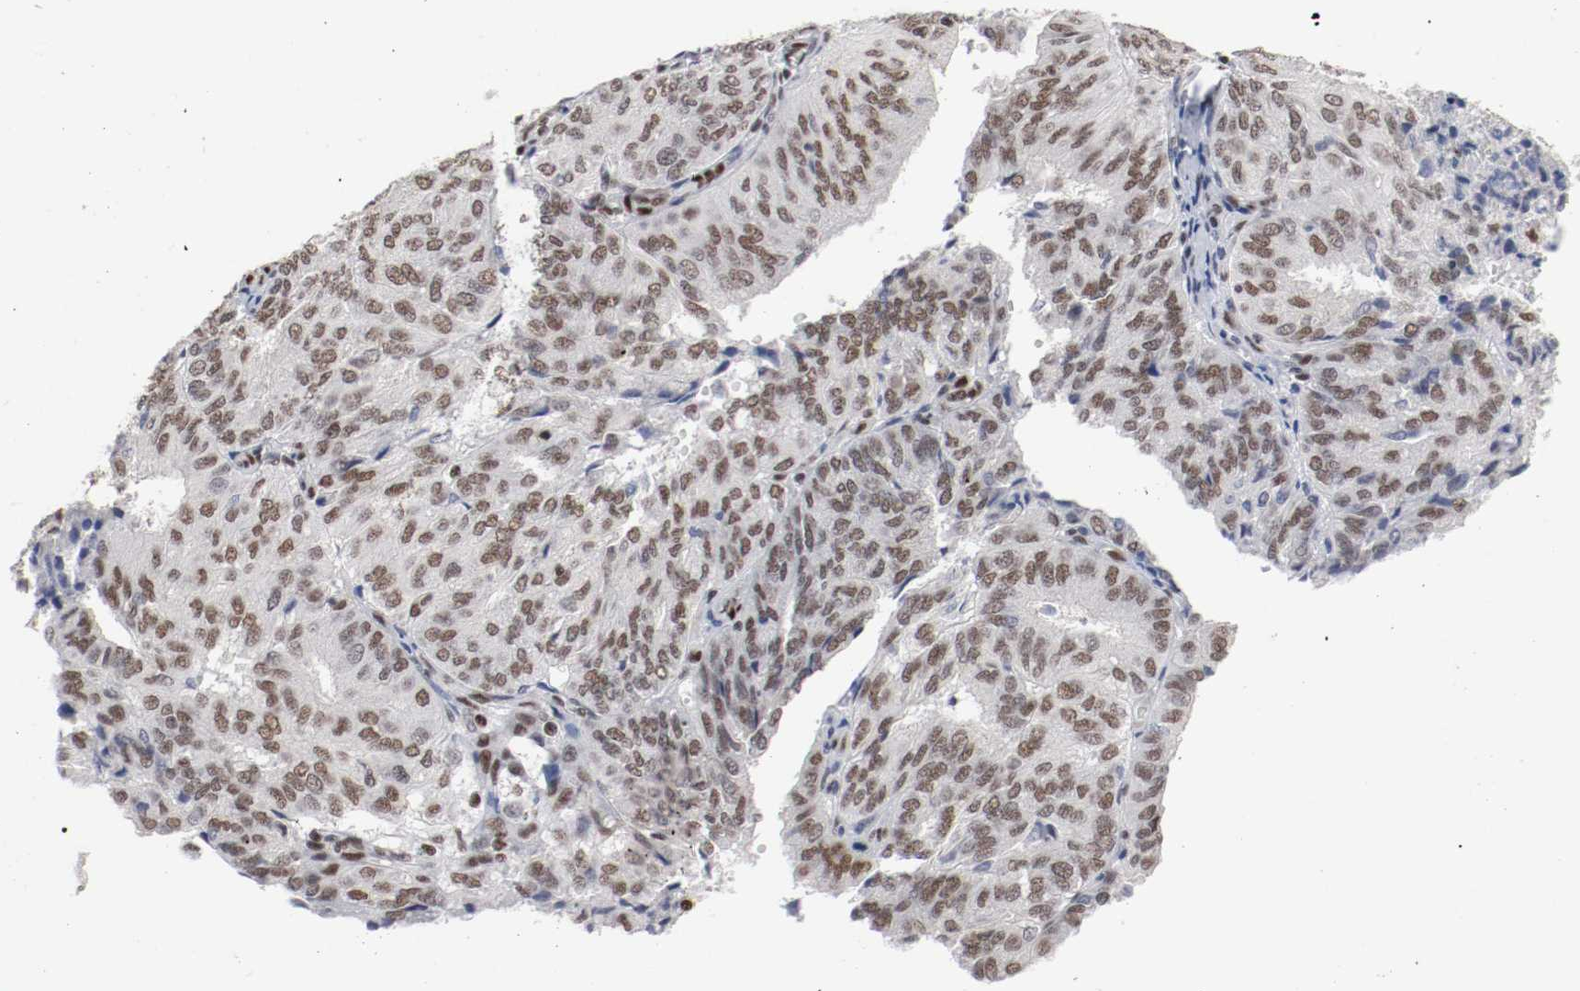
{"staining": {"intensity": "moderate", "quantity": ">75%", "location": "nuclear"}, "tissue": "endometrial cancer", "cell_type": "Tumor cells", "image_type": "cancer", "snomed": [{"axis": "morphology", "description": "Adenocarcinoma, NOS"}, {"axis": "topography", "description": "Uterus"}], "caption": "Human endometrial cancer (adenocarcinoma) stained with a protein marker demonstrates moderate staining in tumor cells.", "gene": "MEF2D", "patient": {"sex": "female", "age": 60}}